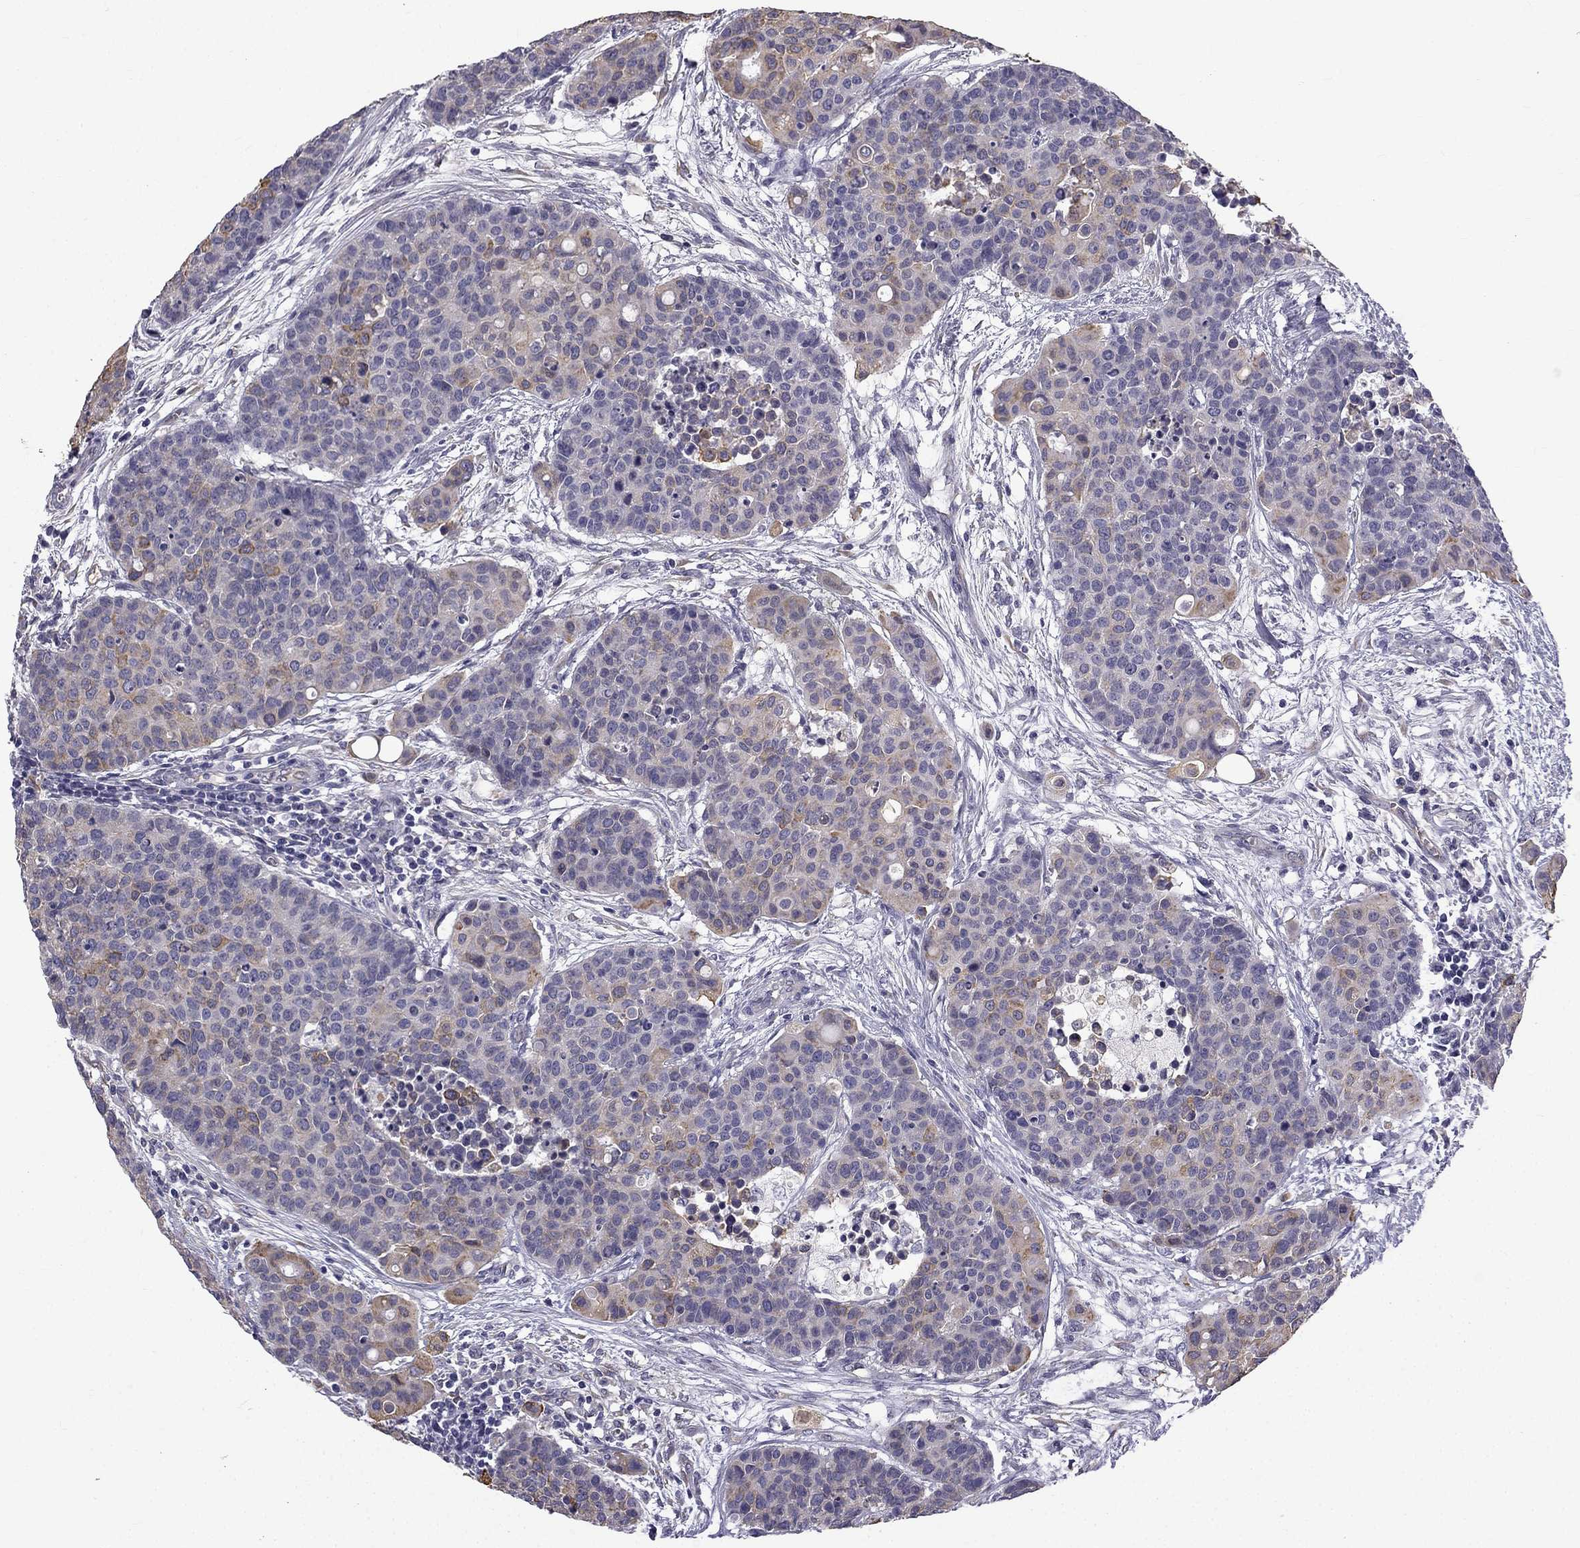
{"staining": {"intensity": "moderate", "quantity": "25%-75%", "location": "cytoplasmic/membranous"}, "tissue": "carcinoid", "cell_type": "Tumor cells", "image_type": "cancer", "snomed": [{"axis": "morphology", "description": "Carcinoid, malignant, NOS"}, {"axis": "topography", "description": "Colon"}], "caption": "Protein expression analysis of human carcinoid reveals moderate cytoplasmic/membranous staining in about 25%-75% of tumor cells.", "gene": "CCDC40", "patient": {"sex": "male", "age": 81}}